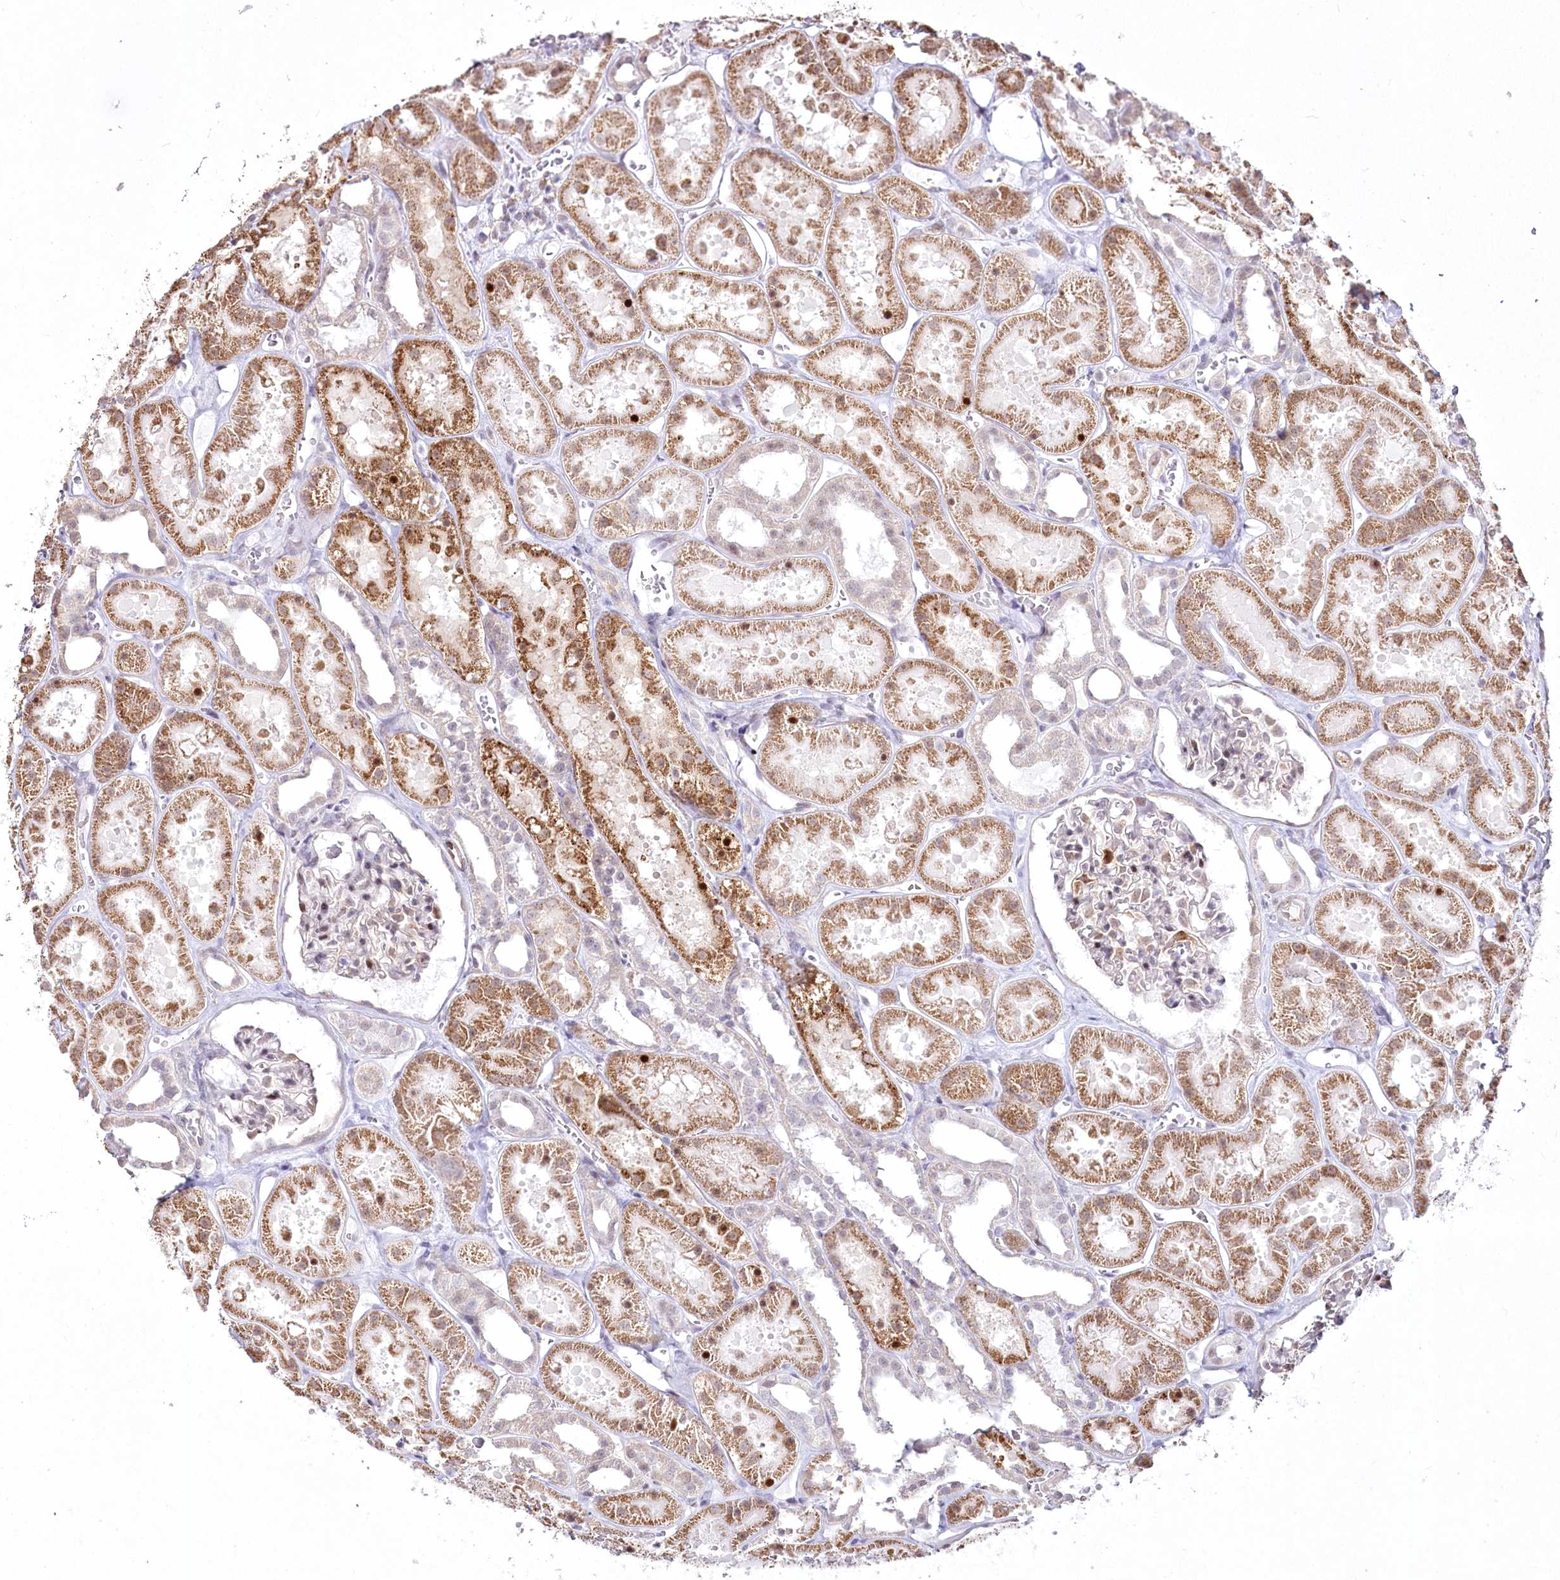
{"staining": {"intensity": "moderate", "quantity": "<25%", "location": "nuclear"}, "tissue": "kidney", "cell_type": "Cells in glomeruli", "image_type": "normal", "snomed": [{"axis": "morphology", "description": "Normal tissue, NOS"}, {"axis": "topography", "description": "Kidney"}], "caption": "The micrograph exhibits staining of benign kidney, revealing moderate nuclear protein staining (brown color) within cells in glomeruli.", "gene": "YBX3", "patient": {"sex": "female", "age": 41}}